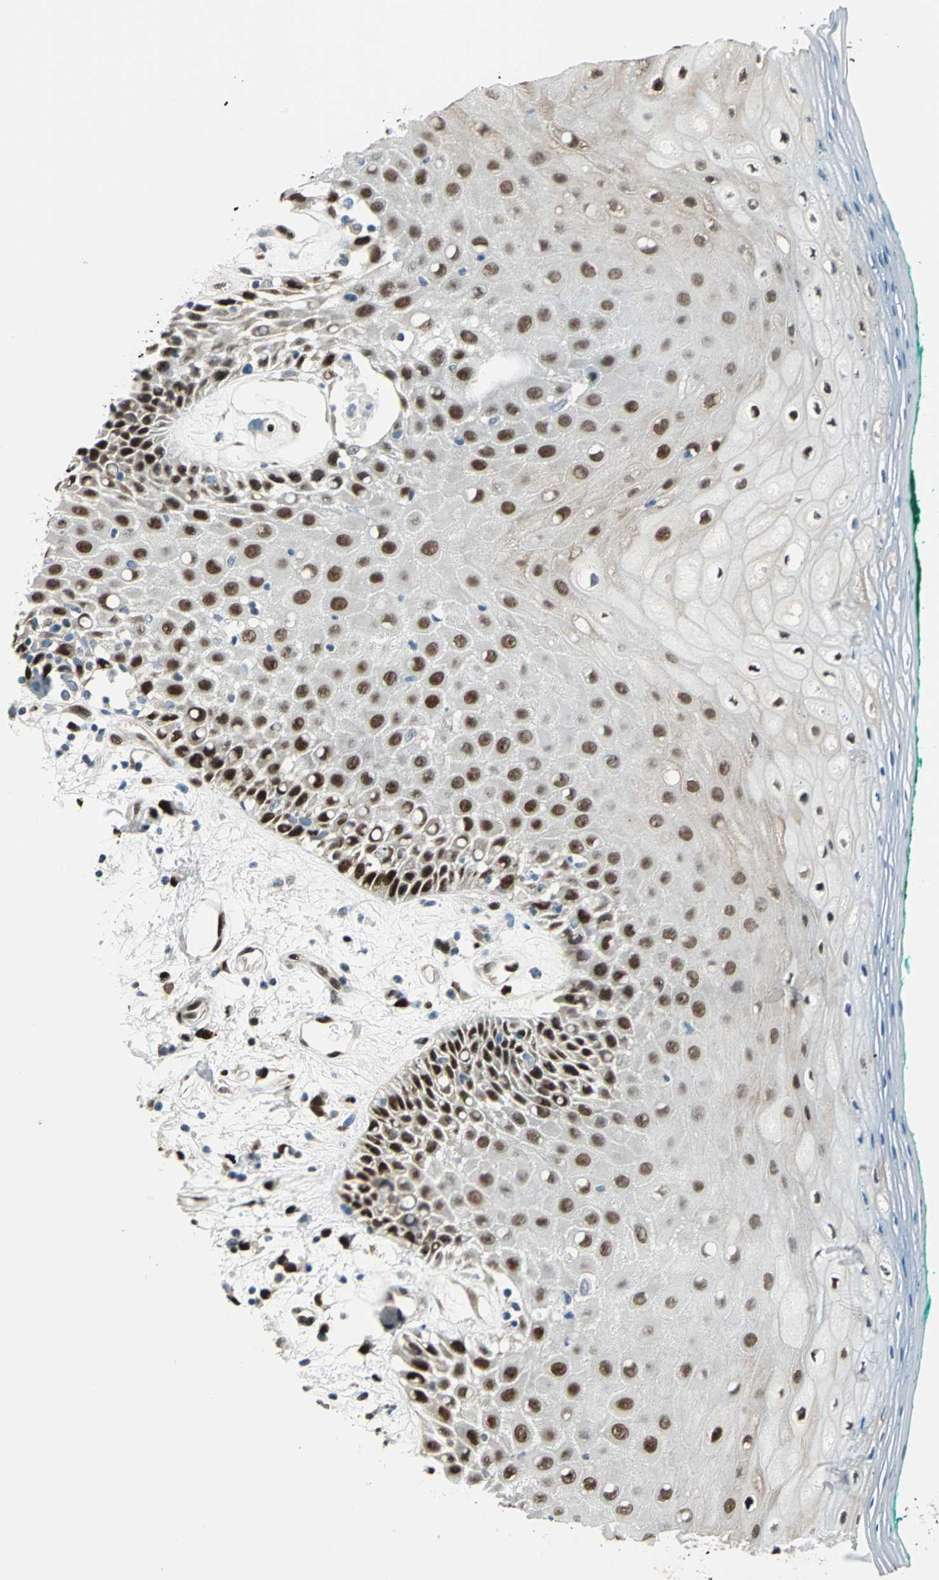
{"staining": {"intensity": "strong", "quantity": ">75%", "location": "cytoplasmic/membranous,nuclear"}, "tissue": "oral mucosa", "cell_type": "Squamous epithelial cells", "image_type": "normal", "snomed": [{"axis": "morphology", "description": "Normal tissue, NOS"}, {"axis": "morphology", "description": "Squamous cell carcinoma, NOS"}, {"axis": "topography", "description": "Skeletal muscle"}, {"axis": "topography", "description": "Oral tissue"}, {"axis": "topography", "description": "Head-Neck"}], "caption": "This micrograph demonstrates normal oral mucosa stained with IHC to label a protein in brown. The cytoplasmic/membranous,nuclear of squamous epithelial cells show strong positivity for the protein. Nuclei are counter-stained blue.", "gene": "NFIA", "patient": {"sex": "female", "age": 84}}